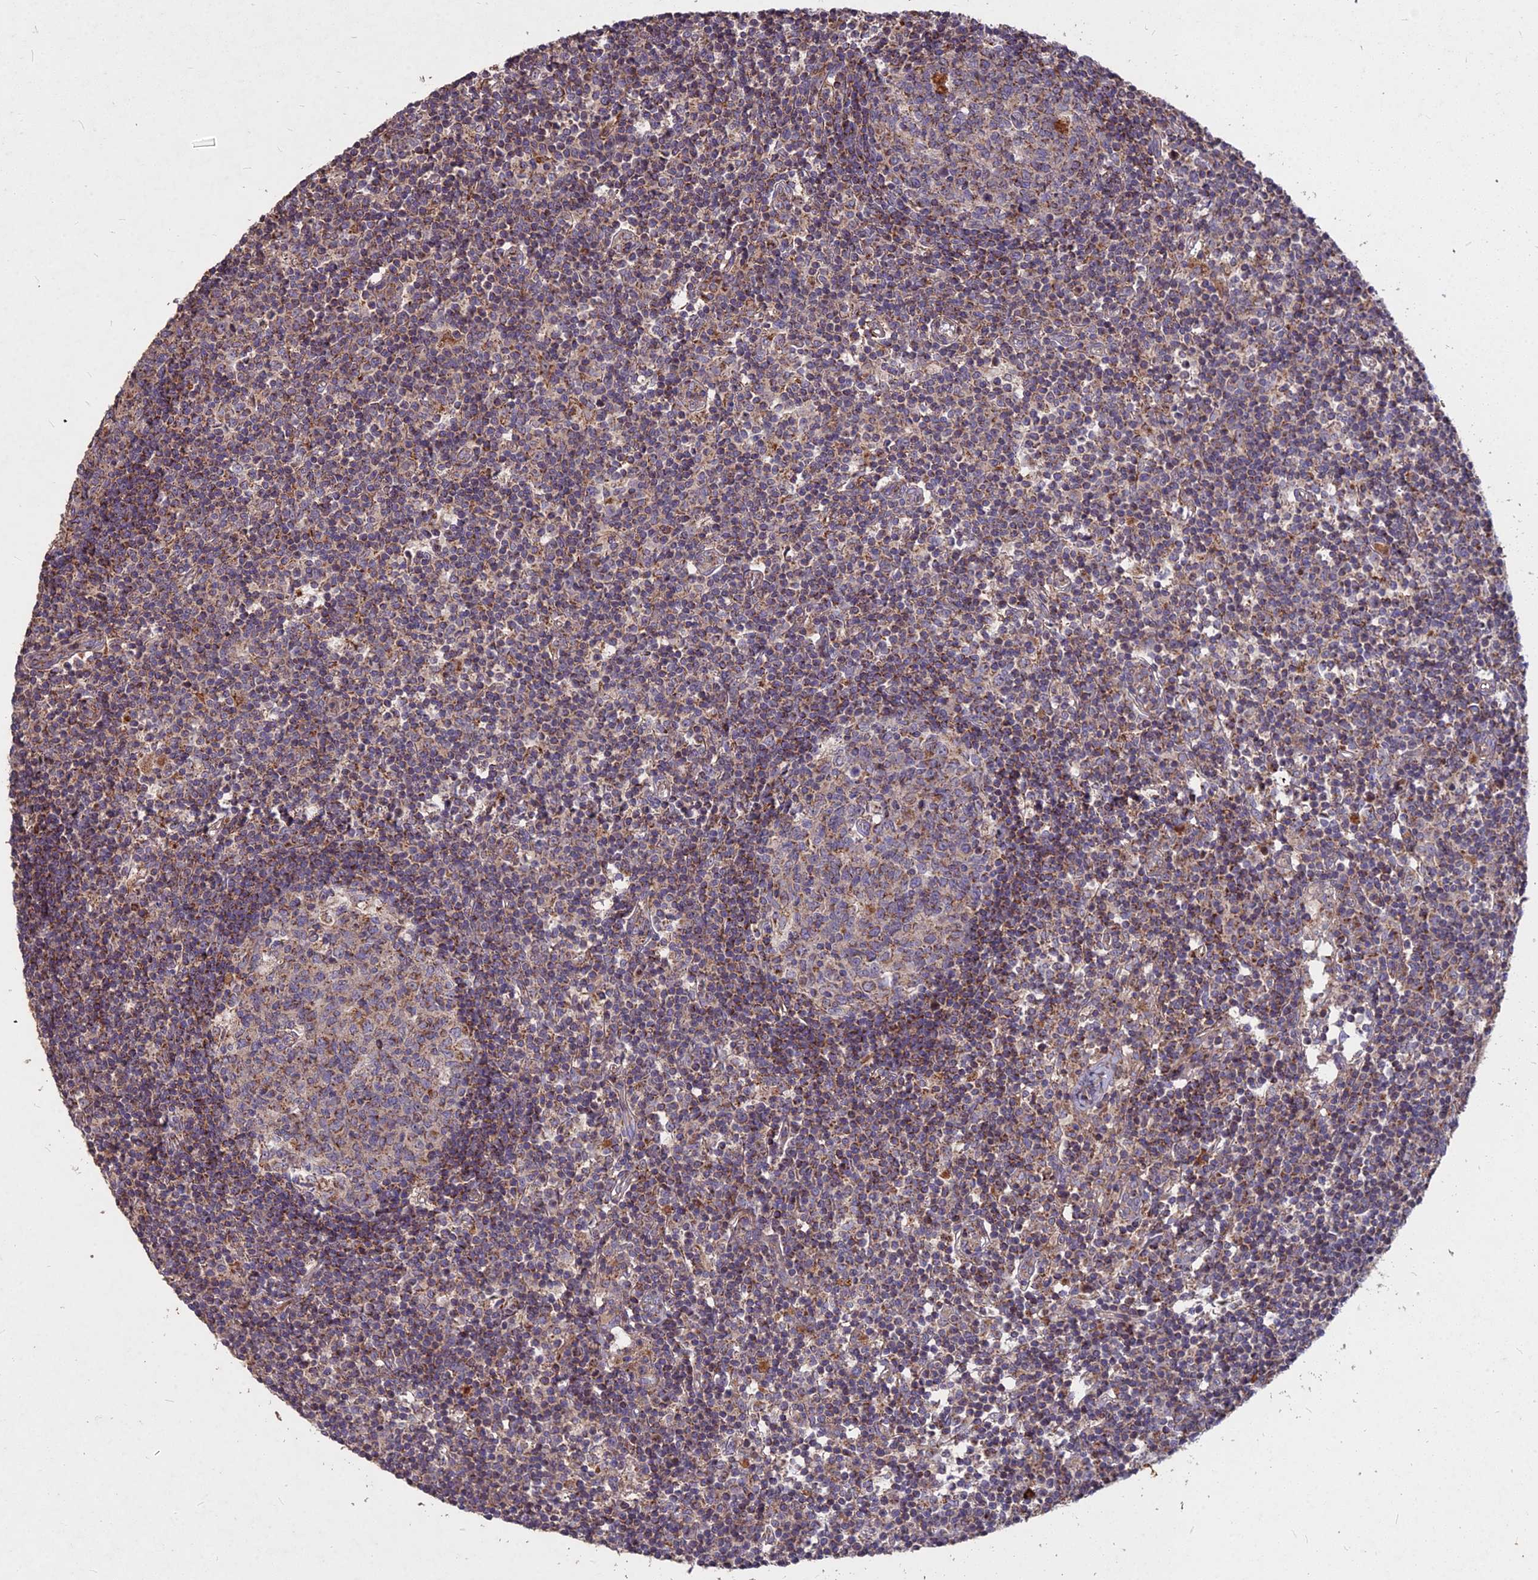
{"staining": {"intensity": "moderate", "quantity": "25%-75%", "location": "cytoplasmic/membranous"}, "tissue": "lymph node", "cell_type": "Germinal center cells", "image_type": "normal", "snomed": [{"axis": "morphology", "description": "Normal tissue, NOS"}, {"axis": "topography", "description": "Lymph node"}], "caption": "A photomicrograph of human lymph node stained for a protein shows moderate cytoplasmic/membranous brown staining in germinal center cells.", "gene": "COX11", "patient": {"sex": "female", "age": 55}}